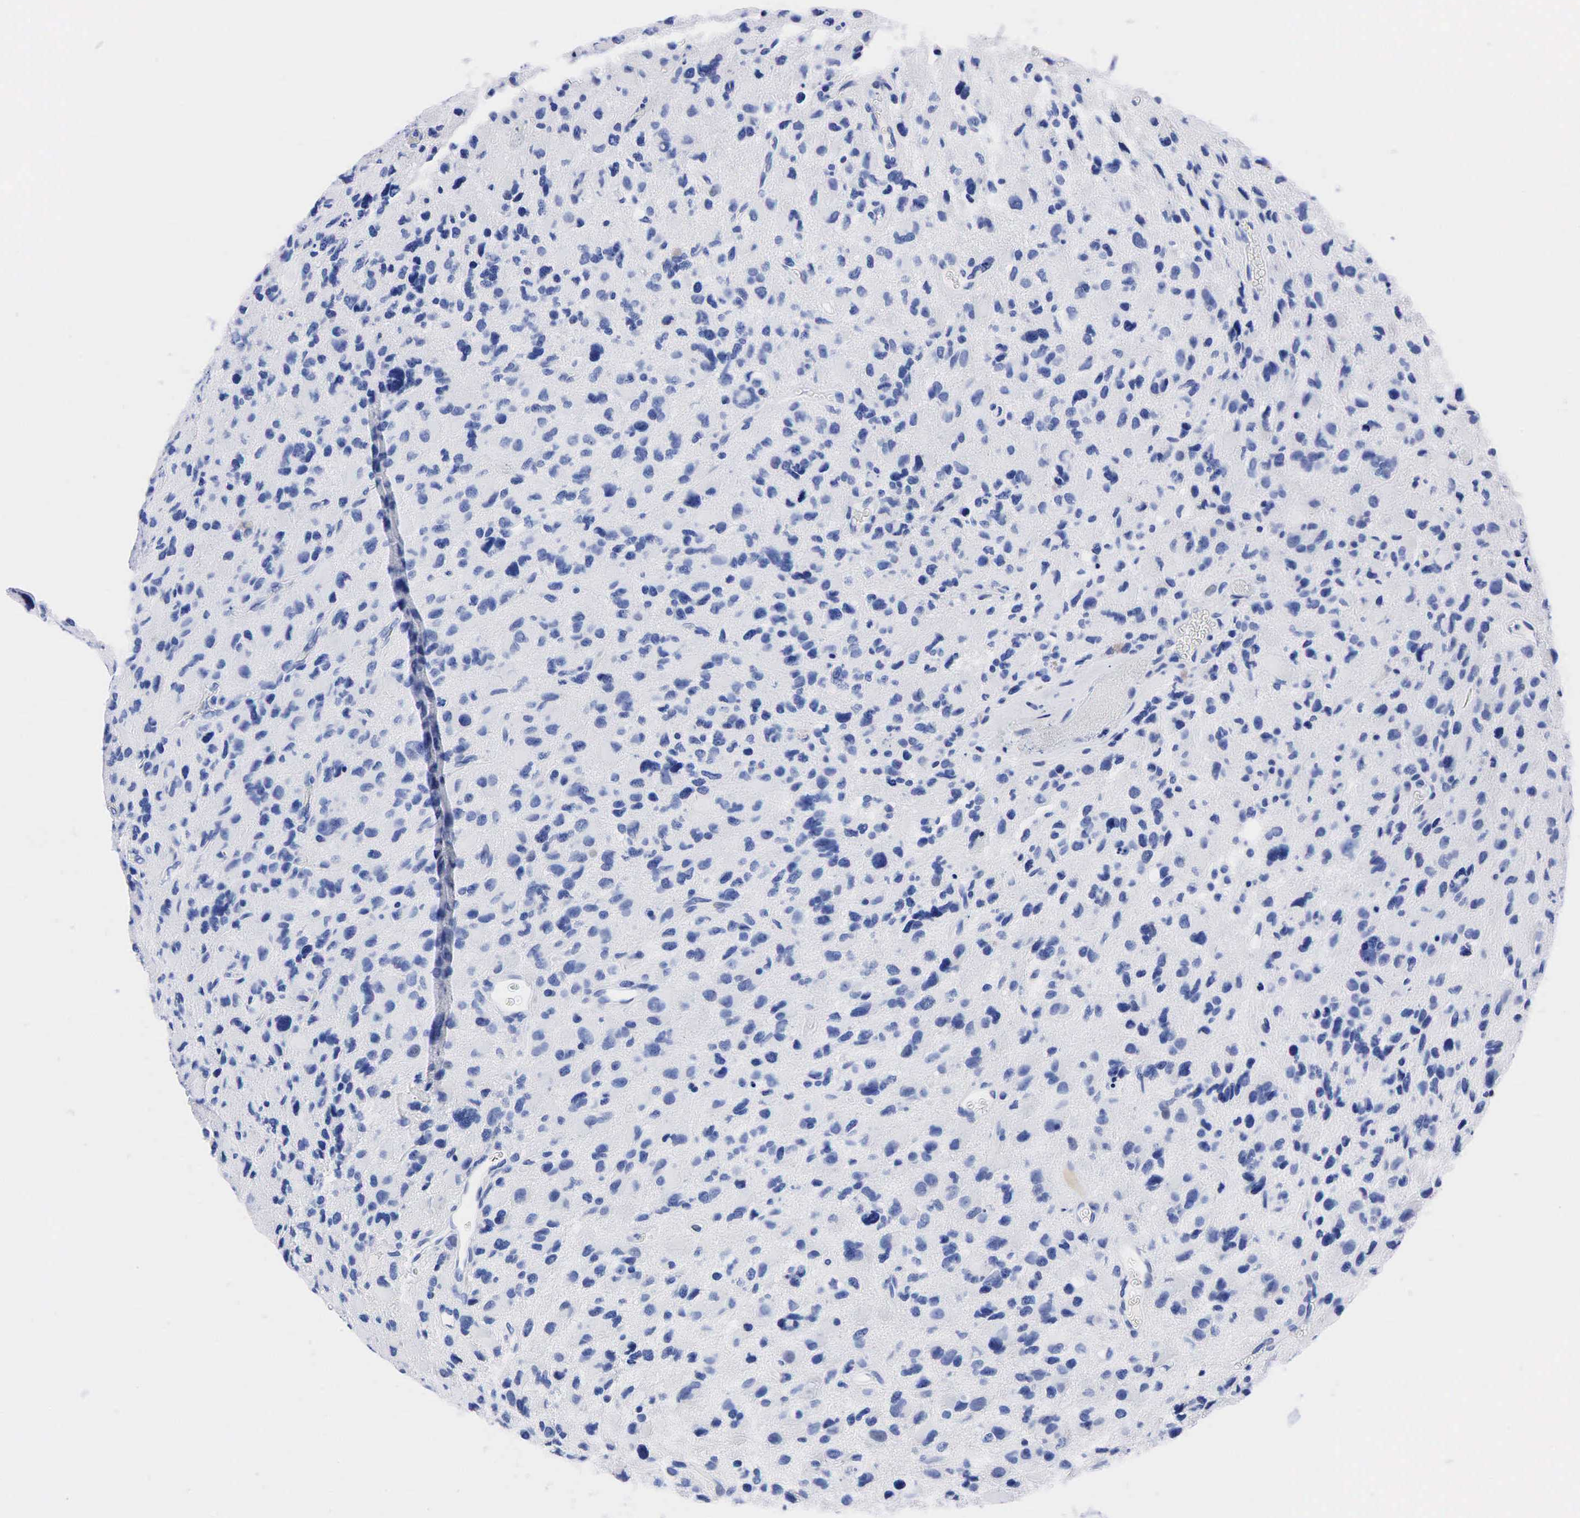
{"staining": {"intensity": "negative", "quantity": "none", "location": "none"}, "tissue": "glioma", "cell_type": "Tumor cells", "image_type": "cancer", "snomed": [{"axis": "morphology", "description": "Glioma, malignant, High grade"}, {"axis": "topography", "description": "Brain"}], "caption": "DAB (3,3'-diaminobenzidine) immunohistochemical staining of glioma demonstrates no significant expression in tumor cells.", "gene": "NKX2-1", "patient": {"sex": "male", "age": 69}}